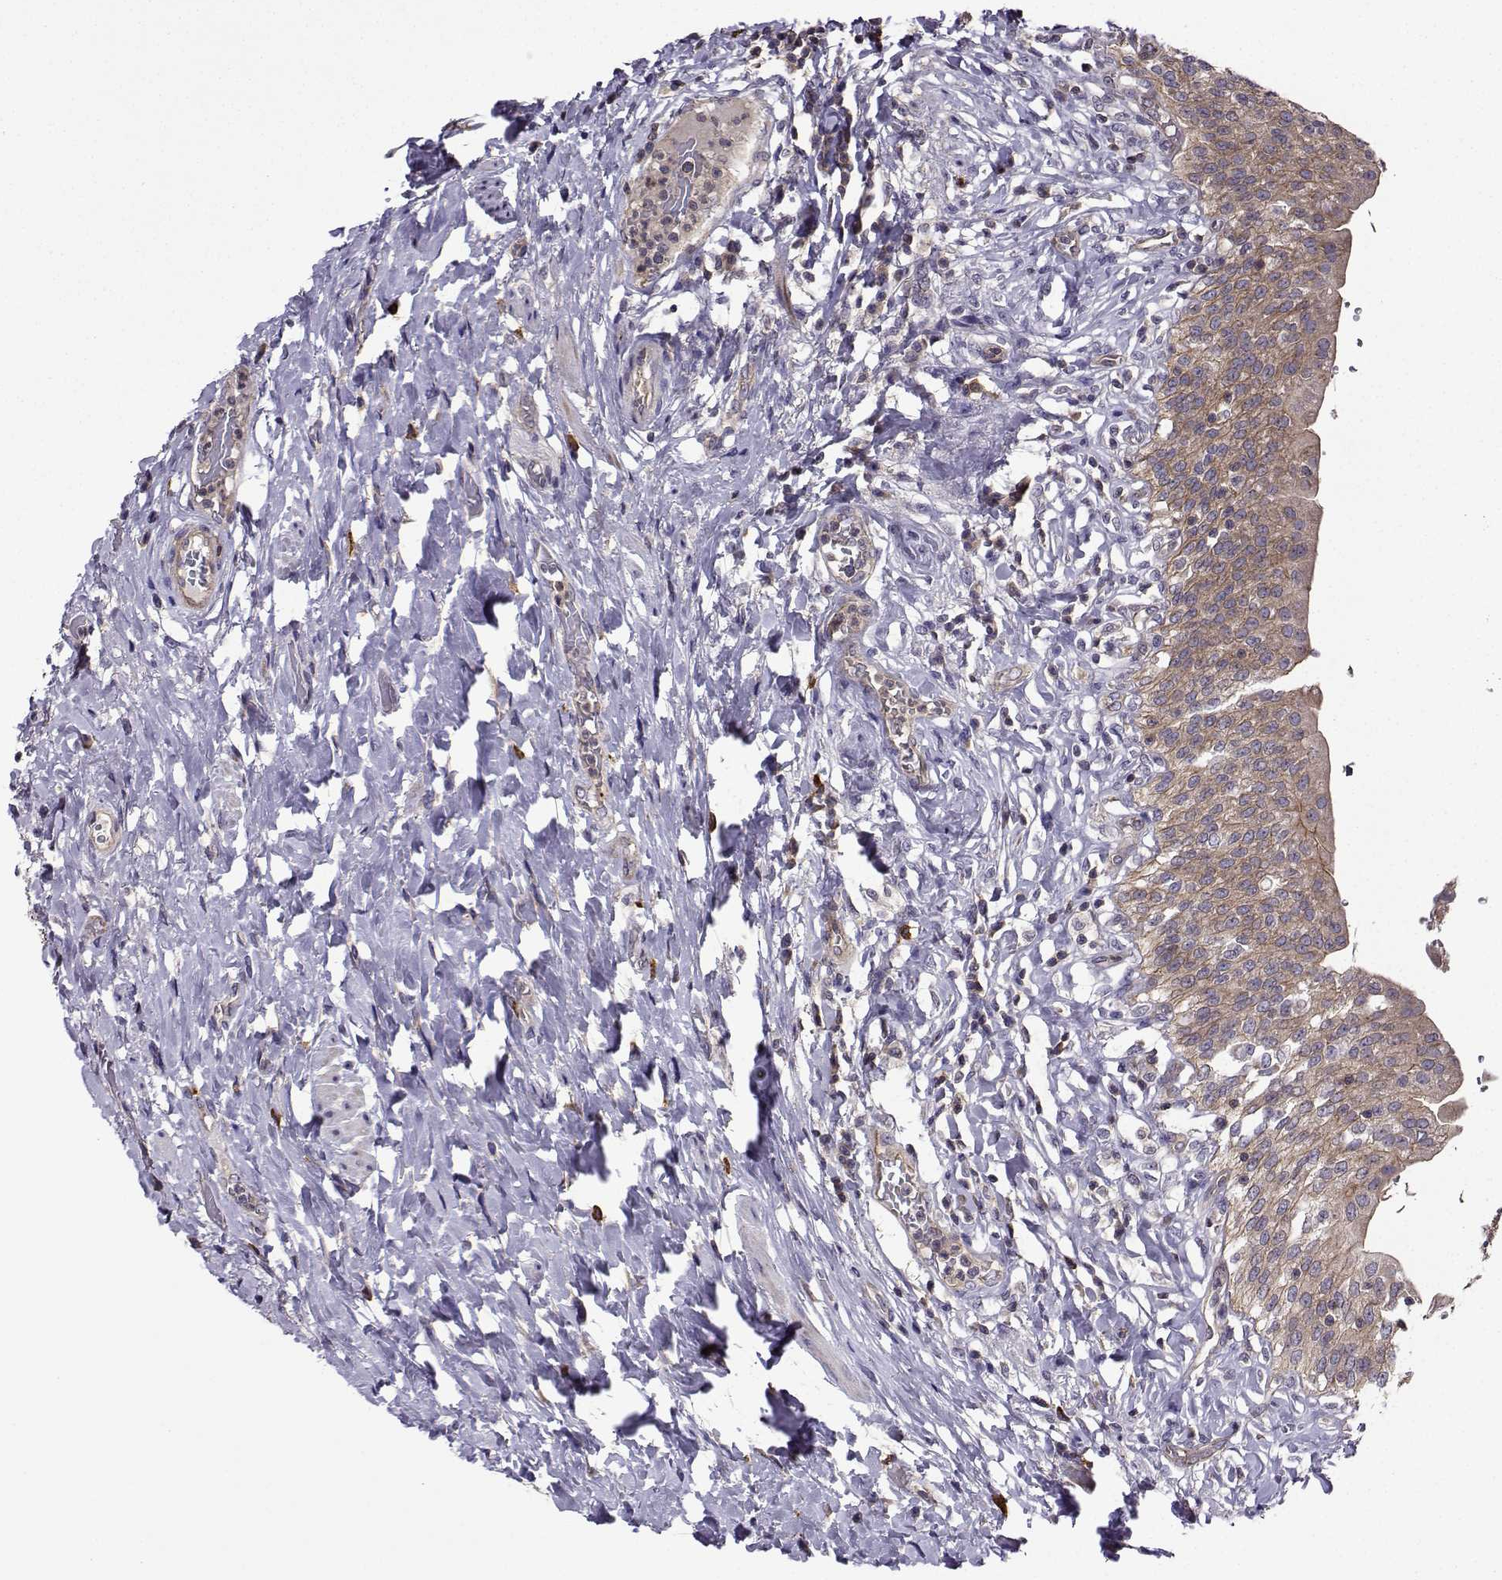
{"staining": {"intensity": "strong", "quantity": "25%-75%", "location": "cytoplasmic/membranous"}, "tissue": "urinary bladder", "cell_type": "Urothelial cells", "image_type": "normal", "snomed": [{"axis": "morphology", "description": "Normal tissue, NOS"}, {"axis": "morphology", "description": "Inflammation, NOS"}, {"axis": "topography", "description": "Urinary bladder"}], "caption": "Urinary bladder stained with a brown dye shows strong cytoplasmic/membranous positive staining in approximately 25%-75% of urothelial cells.", "gene": "ITGB8", "patient": {"sex": "male", "age": 64}}